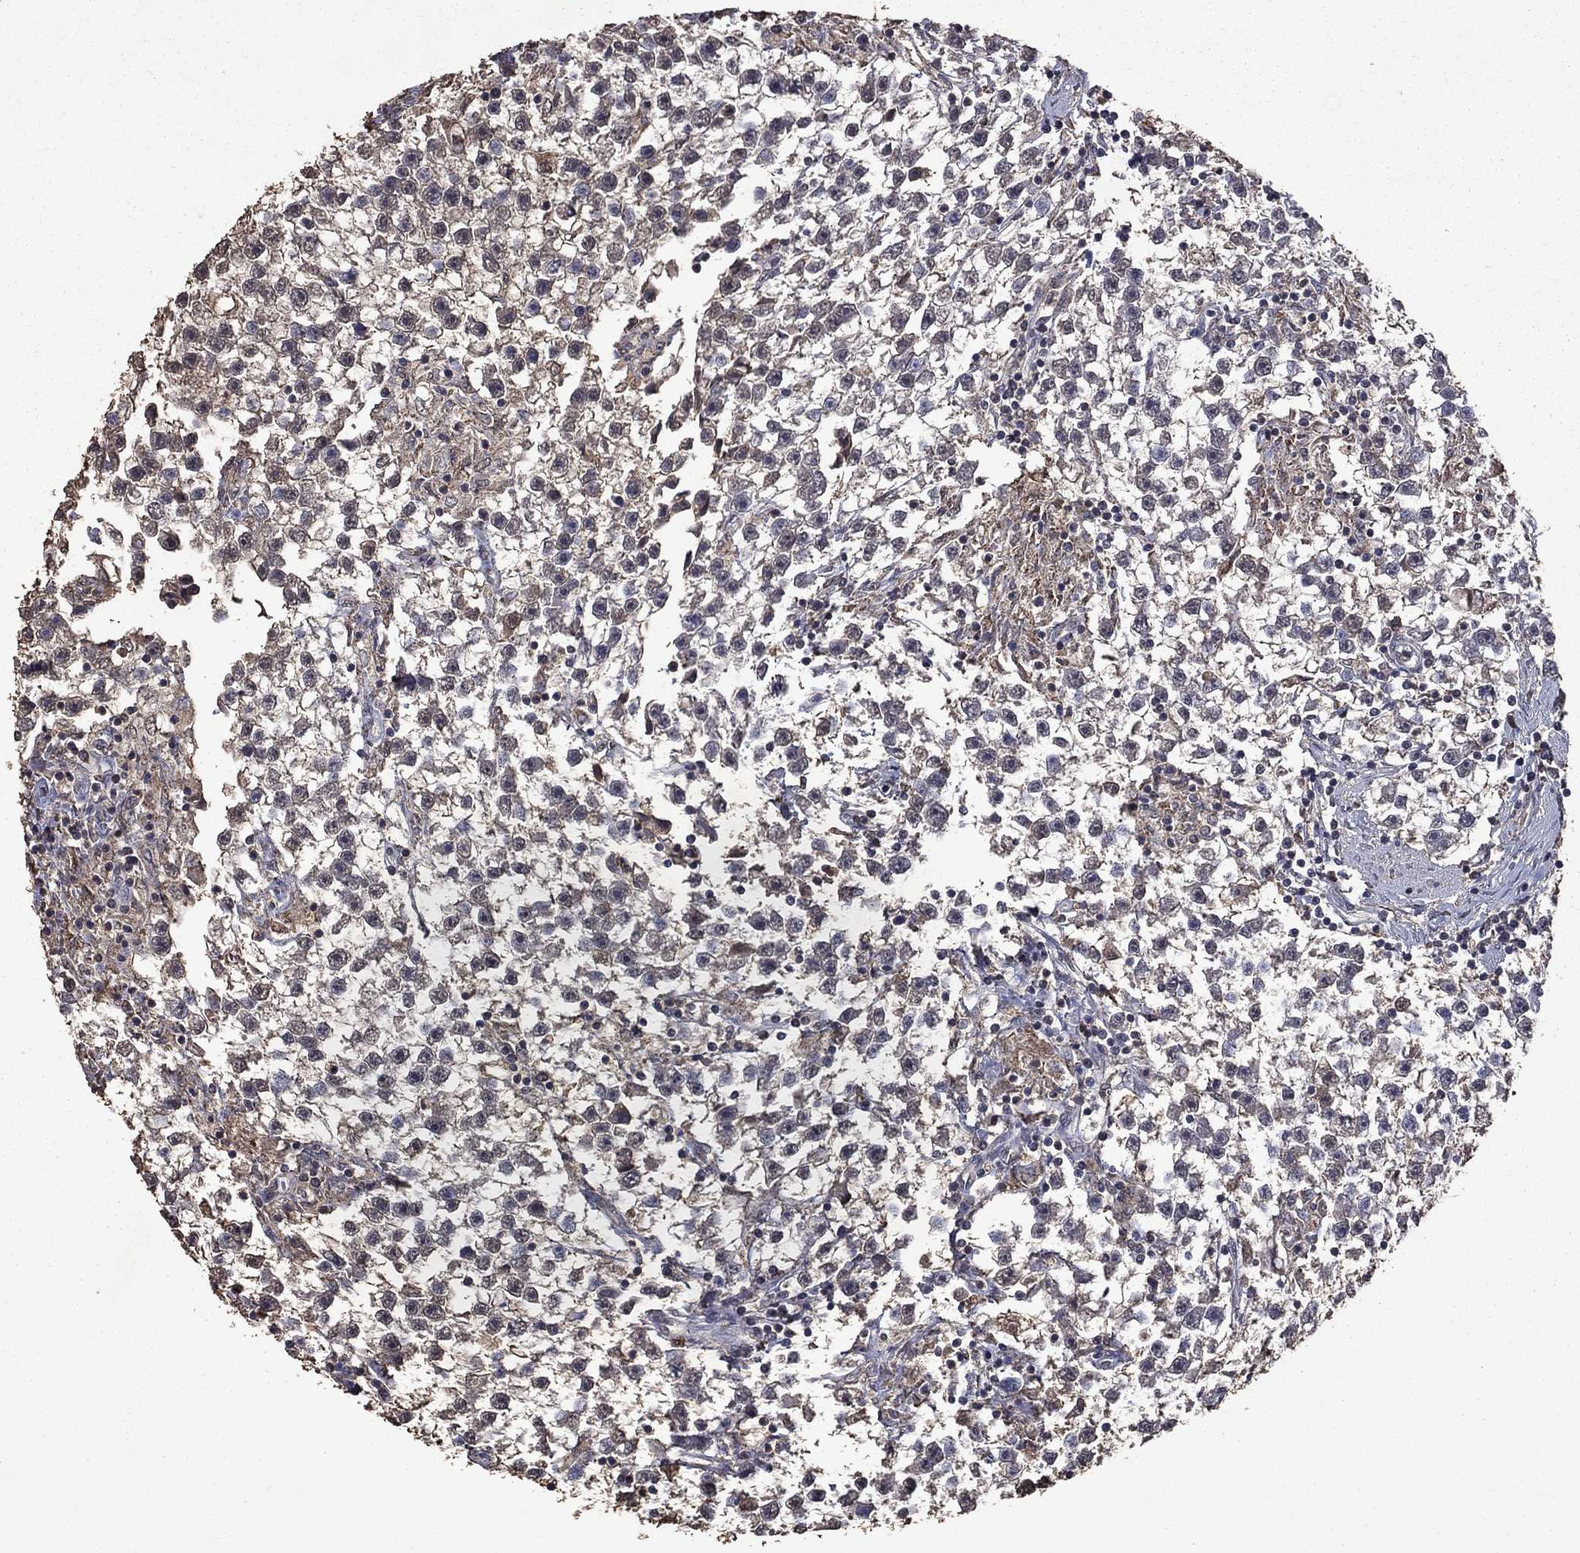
{"staining": {"intensity": "negative", "quantity": "none", "location": "none"}, "tissue": "testis cancer", "cell_type": "Tumor cells", "image_type": "cancer", "snomed": [{"axis": "morphology", "description": "Seminoma, NOS"}, {"axis": "topography", "description": "Testis"}], "caption": "Tumor cells are negative for protein expression in human testis cancer.", "gene": "SERPINA5", "patient": {"sex": "male", "age": 59}}